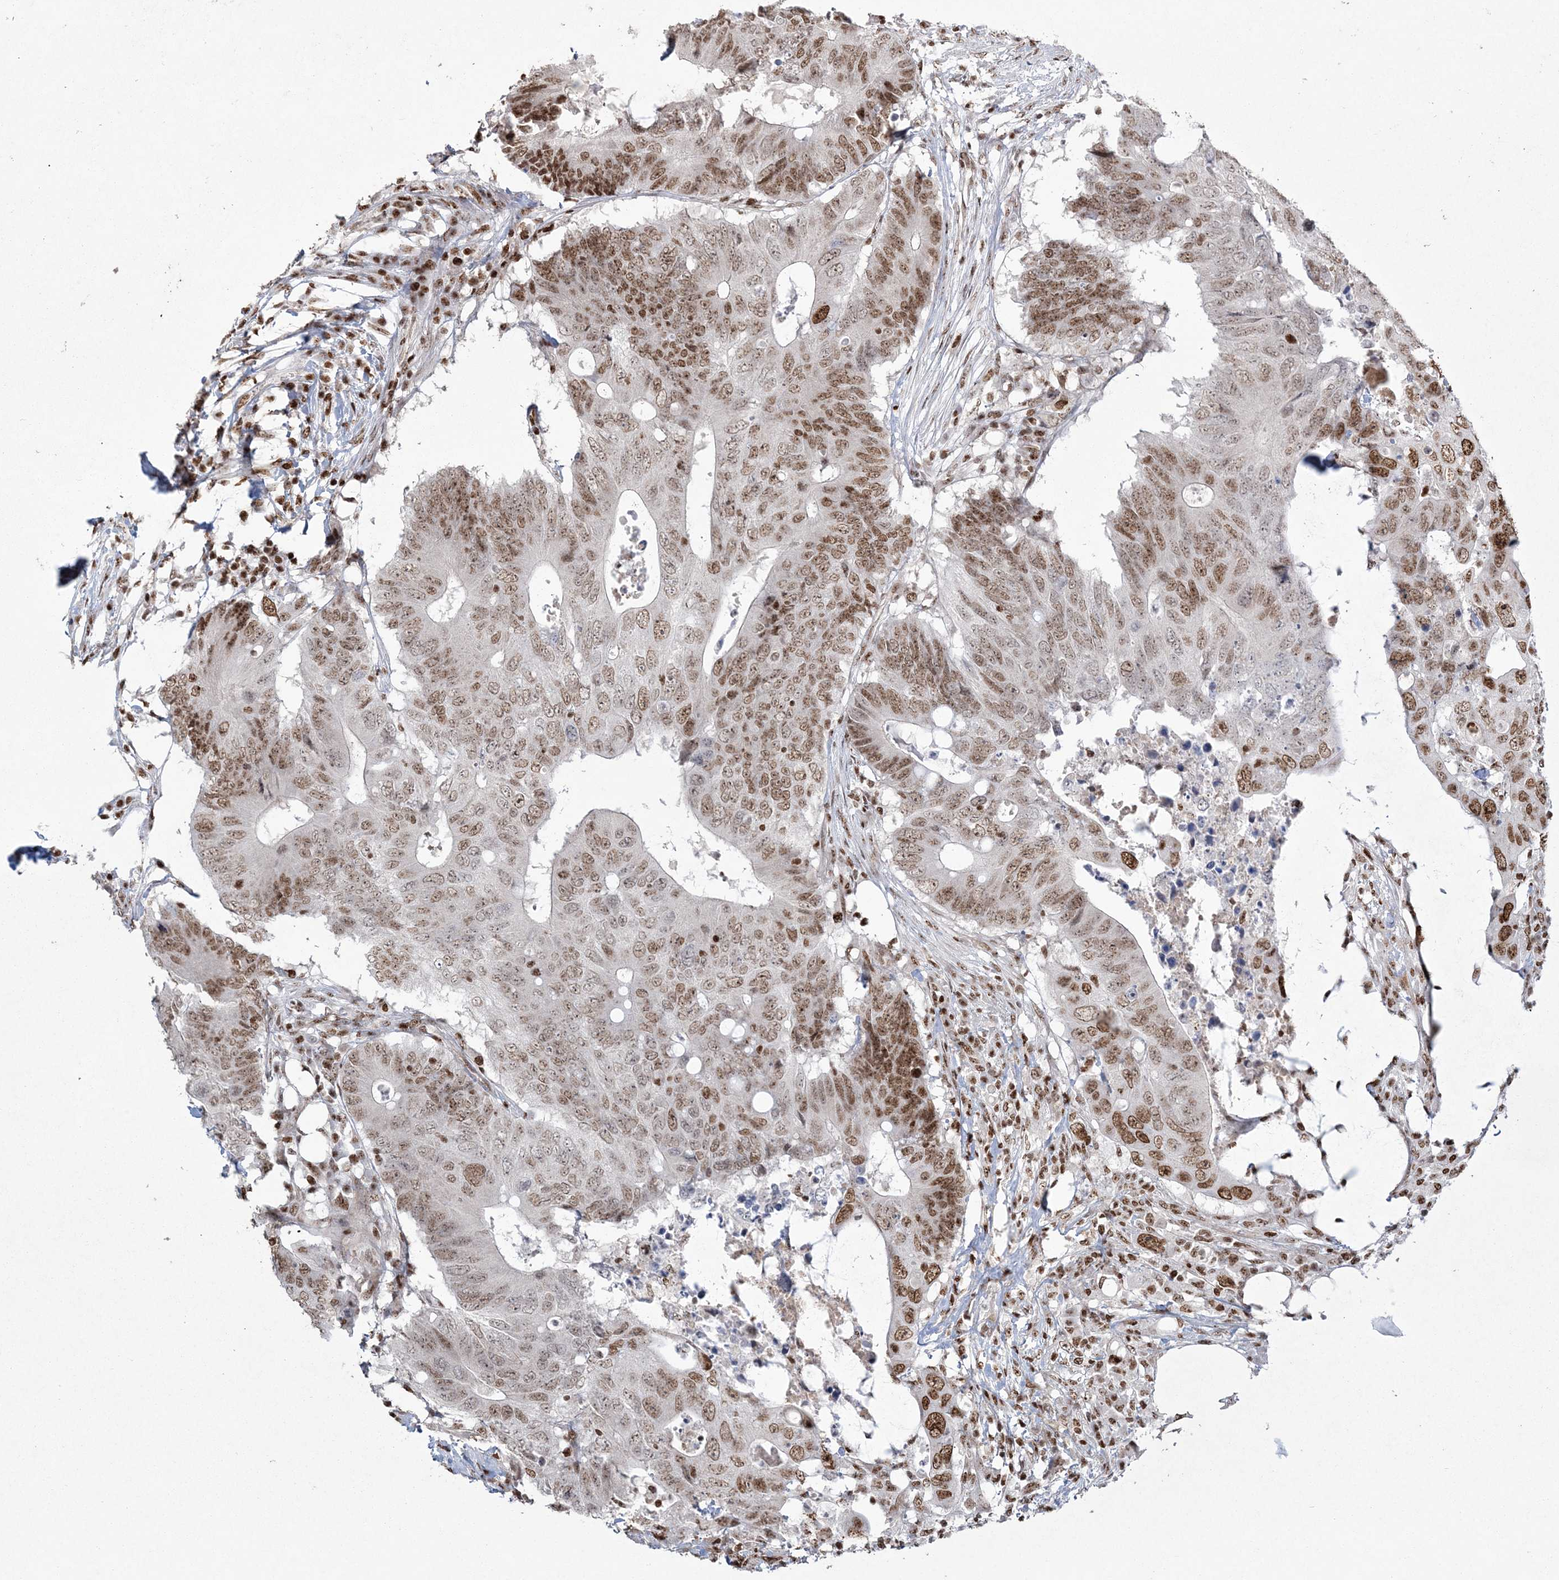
{"staining": {"intensity": "moderate", "quantity": ">75%", "location": "nuclear"}, "tissue": "colorectal cancer", "cell_type": "Tumor cells", "image_type": "cancer", "snomed": [{"axis": "morphology", "description": "Adenocarcinoma, NOS"}, {"axis": "topography", "description": "Colon"}], "caption": "This is a photomicrograph of immunohistochemistry staining of colorectal cancer, which shows moderate positivity in the nuclear of tumor cells.", "gene": "RBM17", "patient": {"sex": "male", "age": 71}}